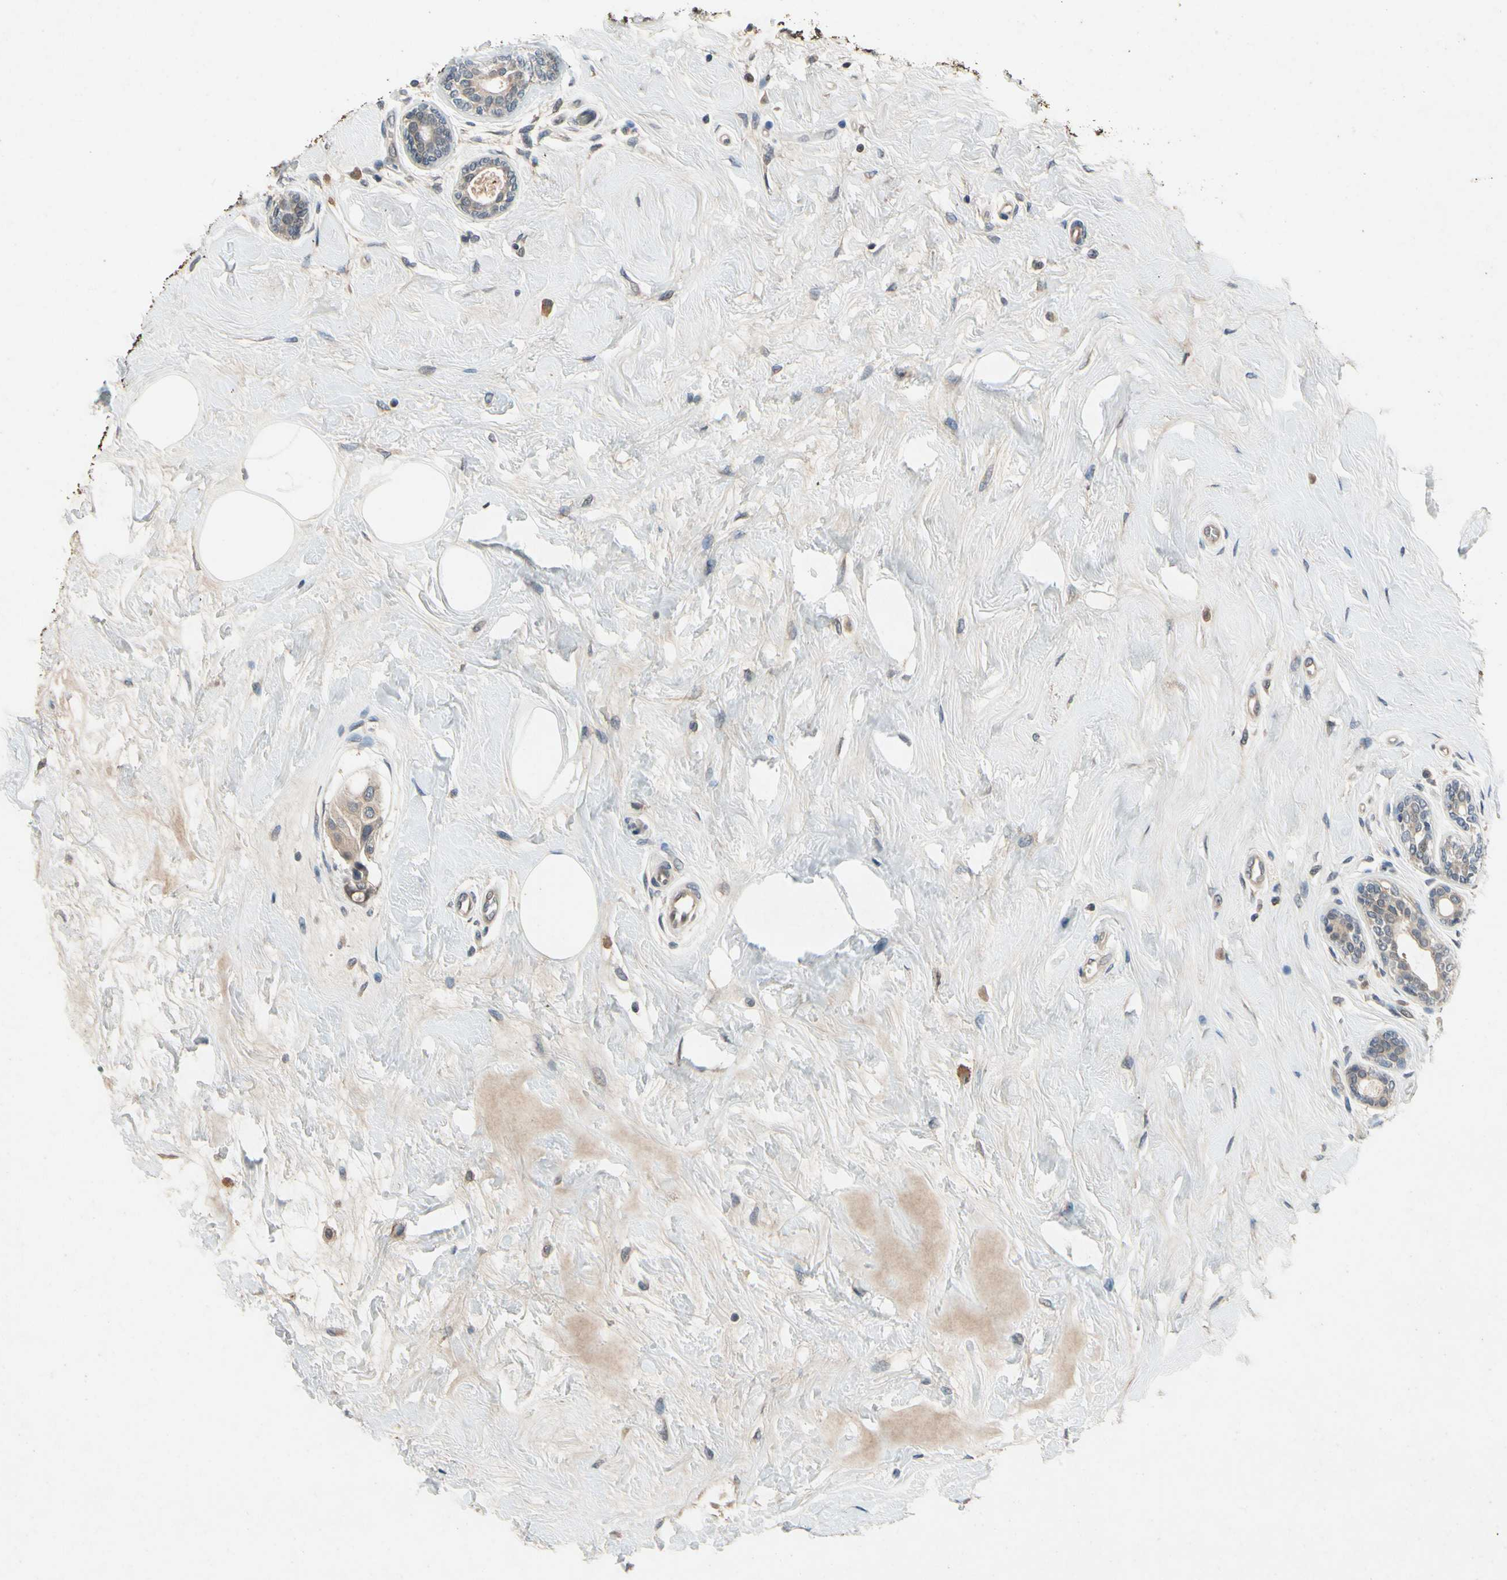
{"staining": {"intensity": "weak", "quantity": ">75%", "location": "cytoplasmic/membranous"}, "tissue": "breast cancer", "cell_type": "Tumor cells", "image_type": "cancer", "snomed": [{"axis": "morphology", "description": "Normal tissue, NOS"}, {"axis": "morphology", "description": "Duct carcinoma"}, {"axis": "topography", "description": "Breast"}], "caption": "This histopathology image exhibits immunohistochemistry (IHC) staining of human breast intraductal carcinoma, with low weak cytoplasmic/membranous positivity in about >75% of tumor cells.", "gene": "DPY19L3", "patient": {"sex": "female", "age": 39}}